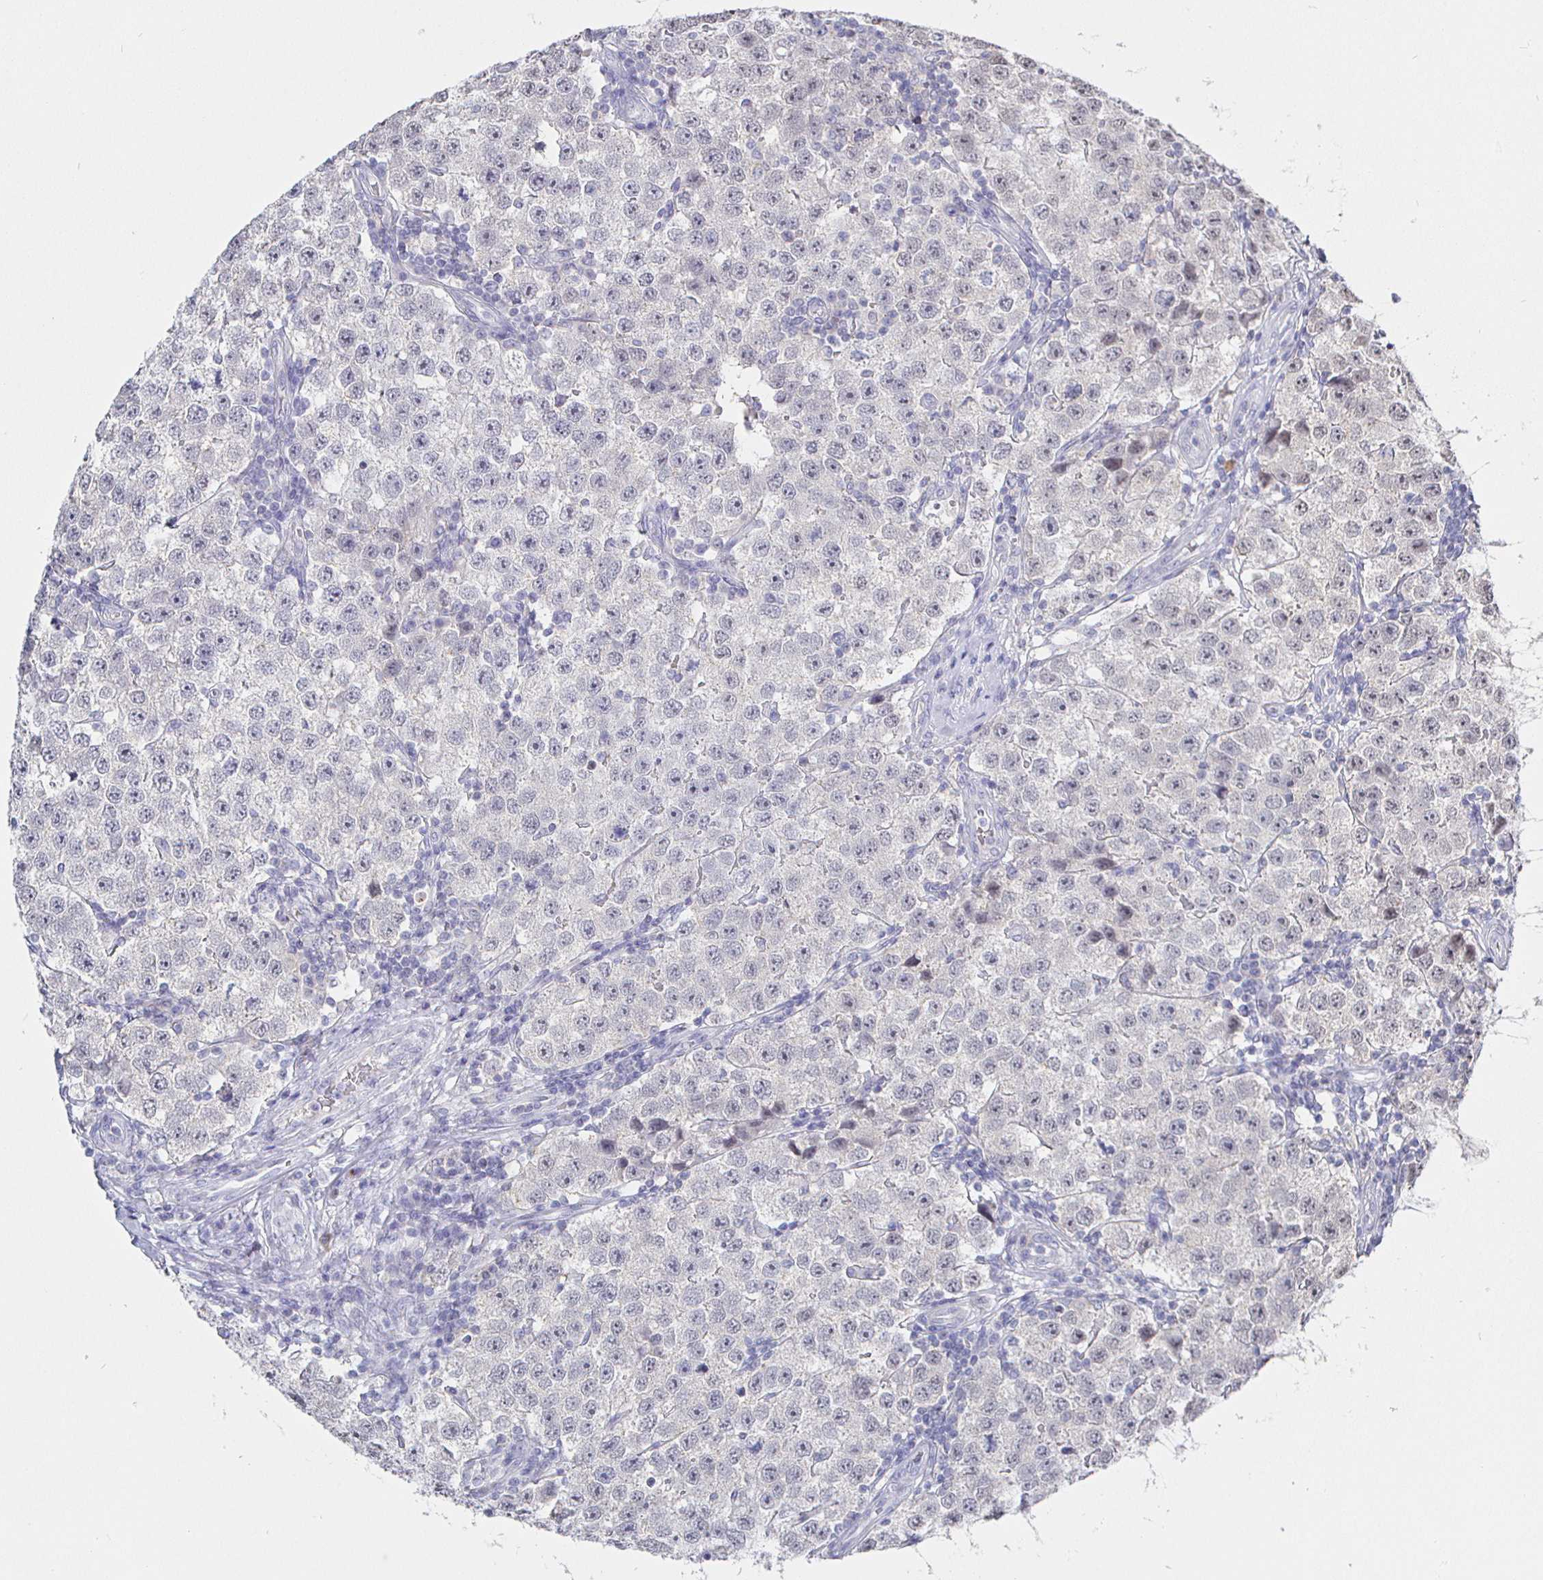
{"staining": {"intensity": "negative", "quantity": "none", "location": "none"}, "tissue": "testis cancer", "cell_type": "Tumor cells", "image_type": "cancer", "snomed": [{"axis": "morphology", "description": "Seminoma, NOS"}, {"axis": "topography", "description": "Testis"}], "caption": "Immunohistochemical staining of seminoma (testis) exhibits no significant positivity in tumor cells.", "gene": "LRRC23", "patient": {"sex": "male", "age": 34}}